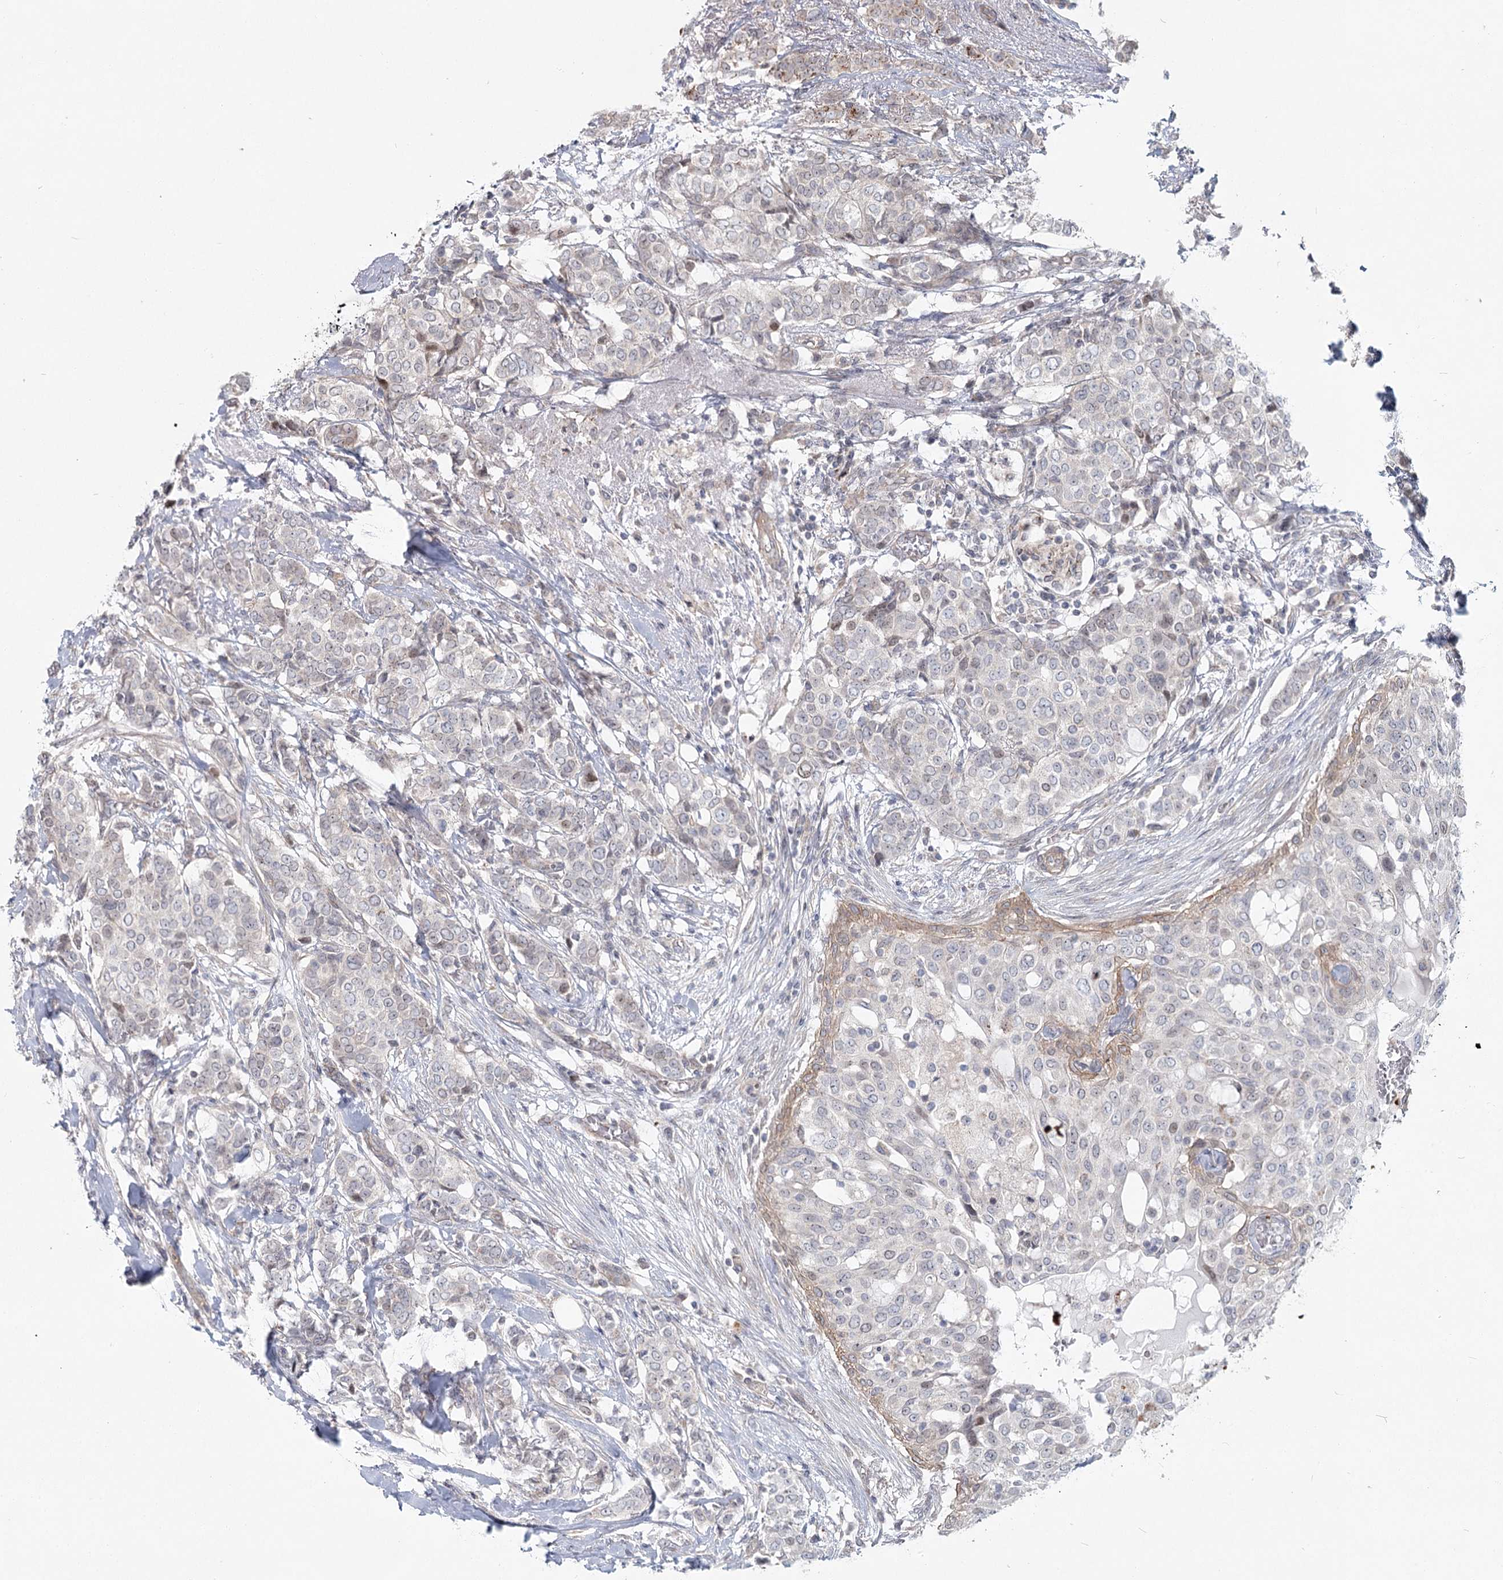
{"staining": {"intensity": "negative", "quantity": "none", "location": "none"}, "tissue": "breast cancer", "cell_type": "Tumor cells", "image_type": "cancer", "snomed": [{"axis": "morphology", "description": "Lobular carcinoma"}, {"axis": "topography", "description": "Breast"}], "caption": "Tumor cells are negative for protein expression in human breast cancer (lobular carcinoma).", "gene": "SPINK13", "patient": {"sex": "female", "age": 51}}